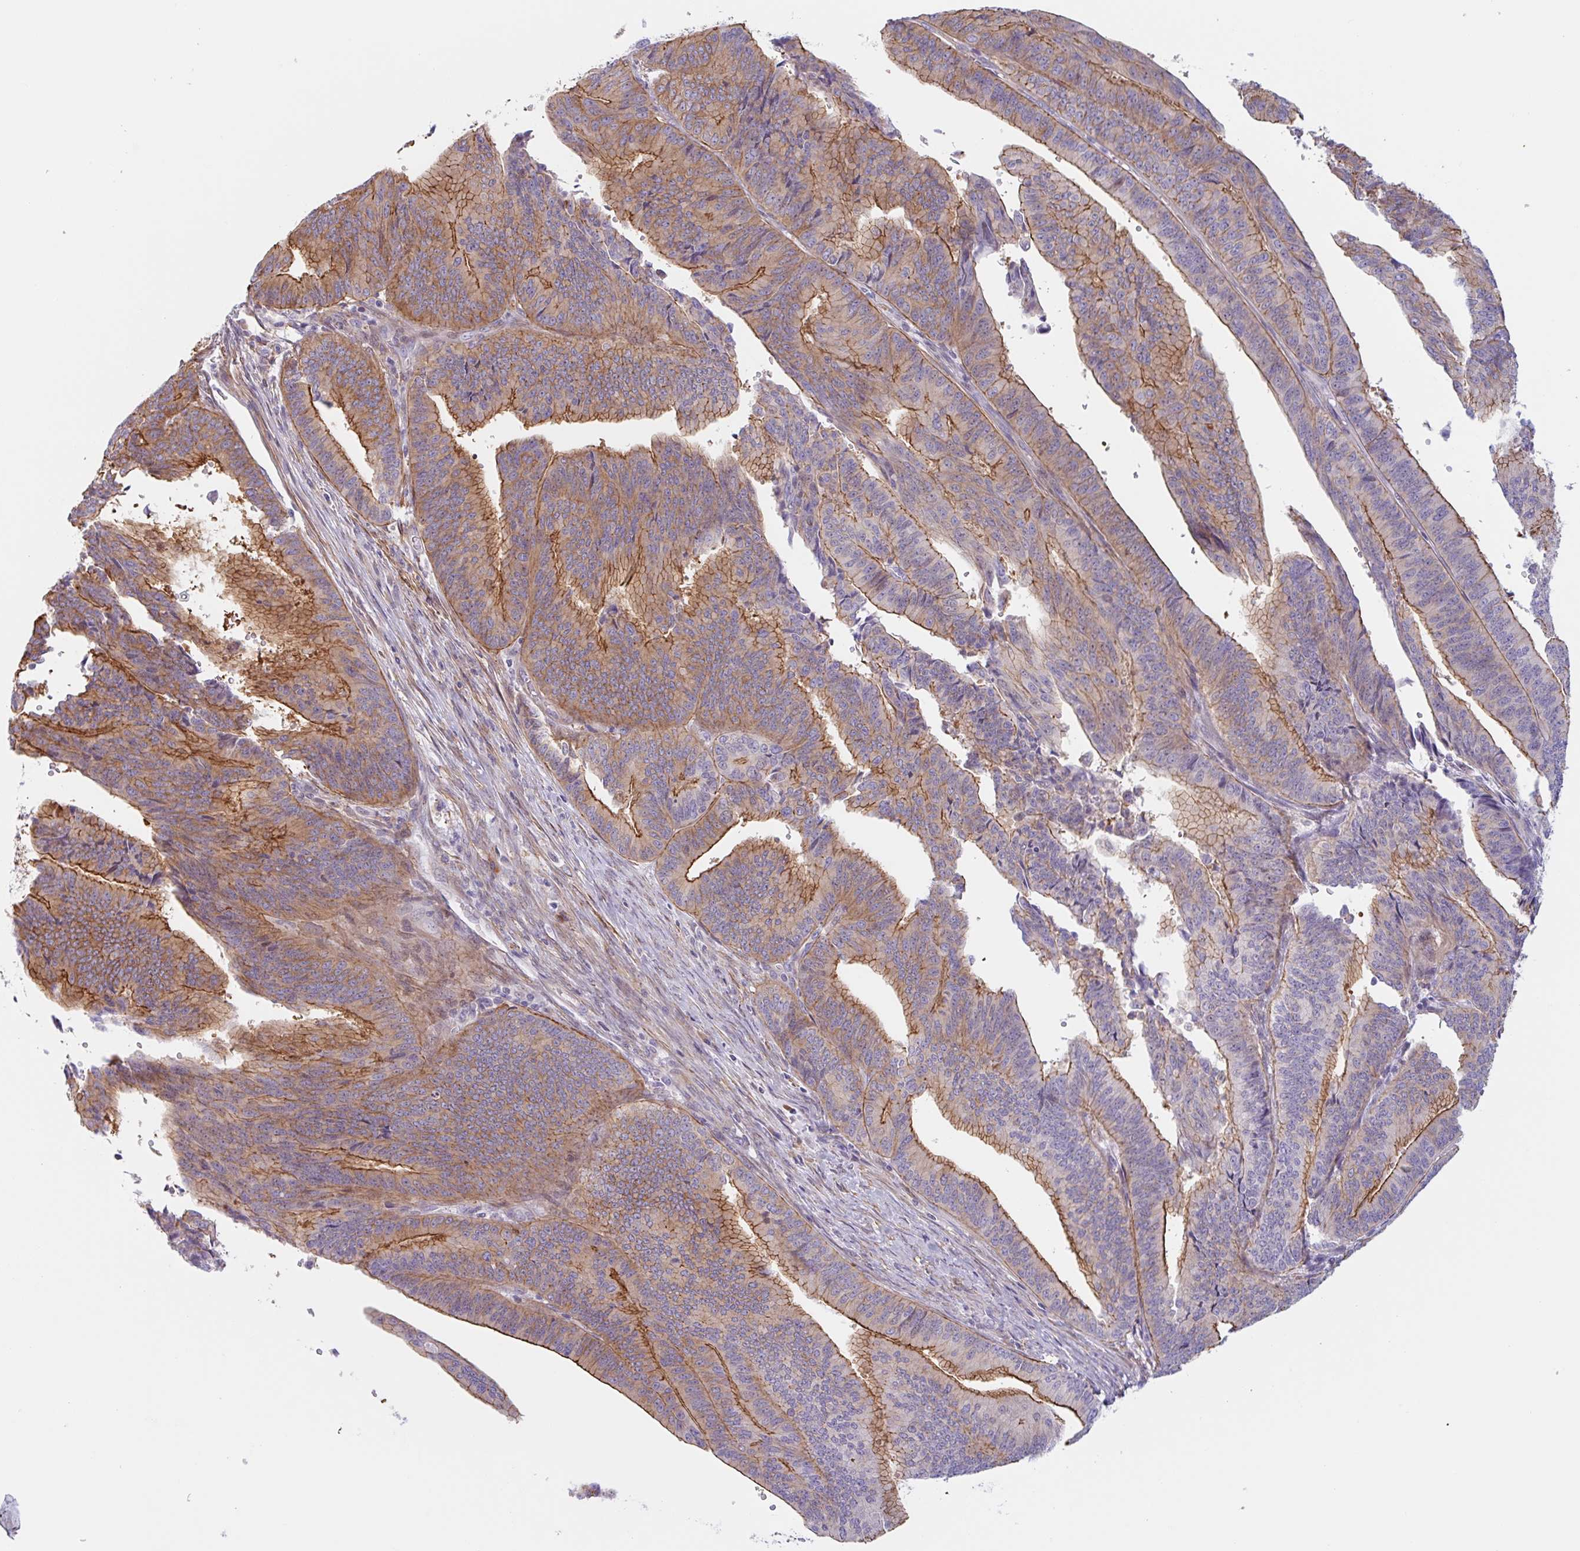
{"staining": {"intensity": "moderate", "quantity": ">75%", "location": "cytoplasmic/membranous"}, "tissue": "endometrial cancer", "cell_type": "Tumor cells", "image_type": "cancer", "snomed": [{"axis": "morphology", "description": "Adenocarcinoma, NOS"}, {"axis": "topography", "description": "Endometrium"}], "caption": "Tumor cells show medium levels of moderate cytoplasmic/membranous expression in about >75% of cells in human endometrial adenocarcinoma.", "gene": "MYH10", "patient": {"sex": "female", "age": 65}}